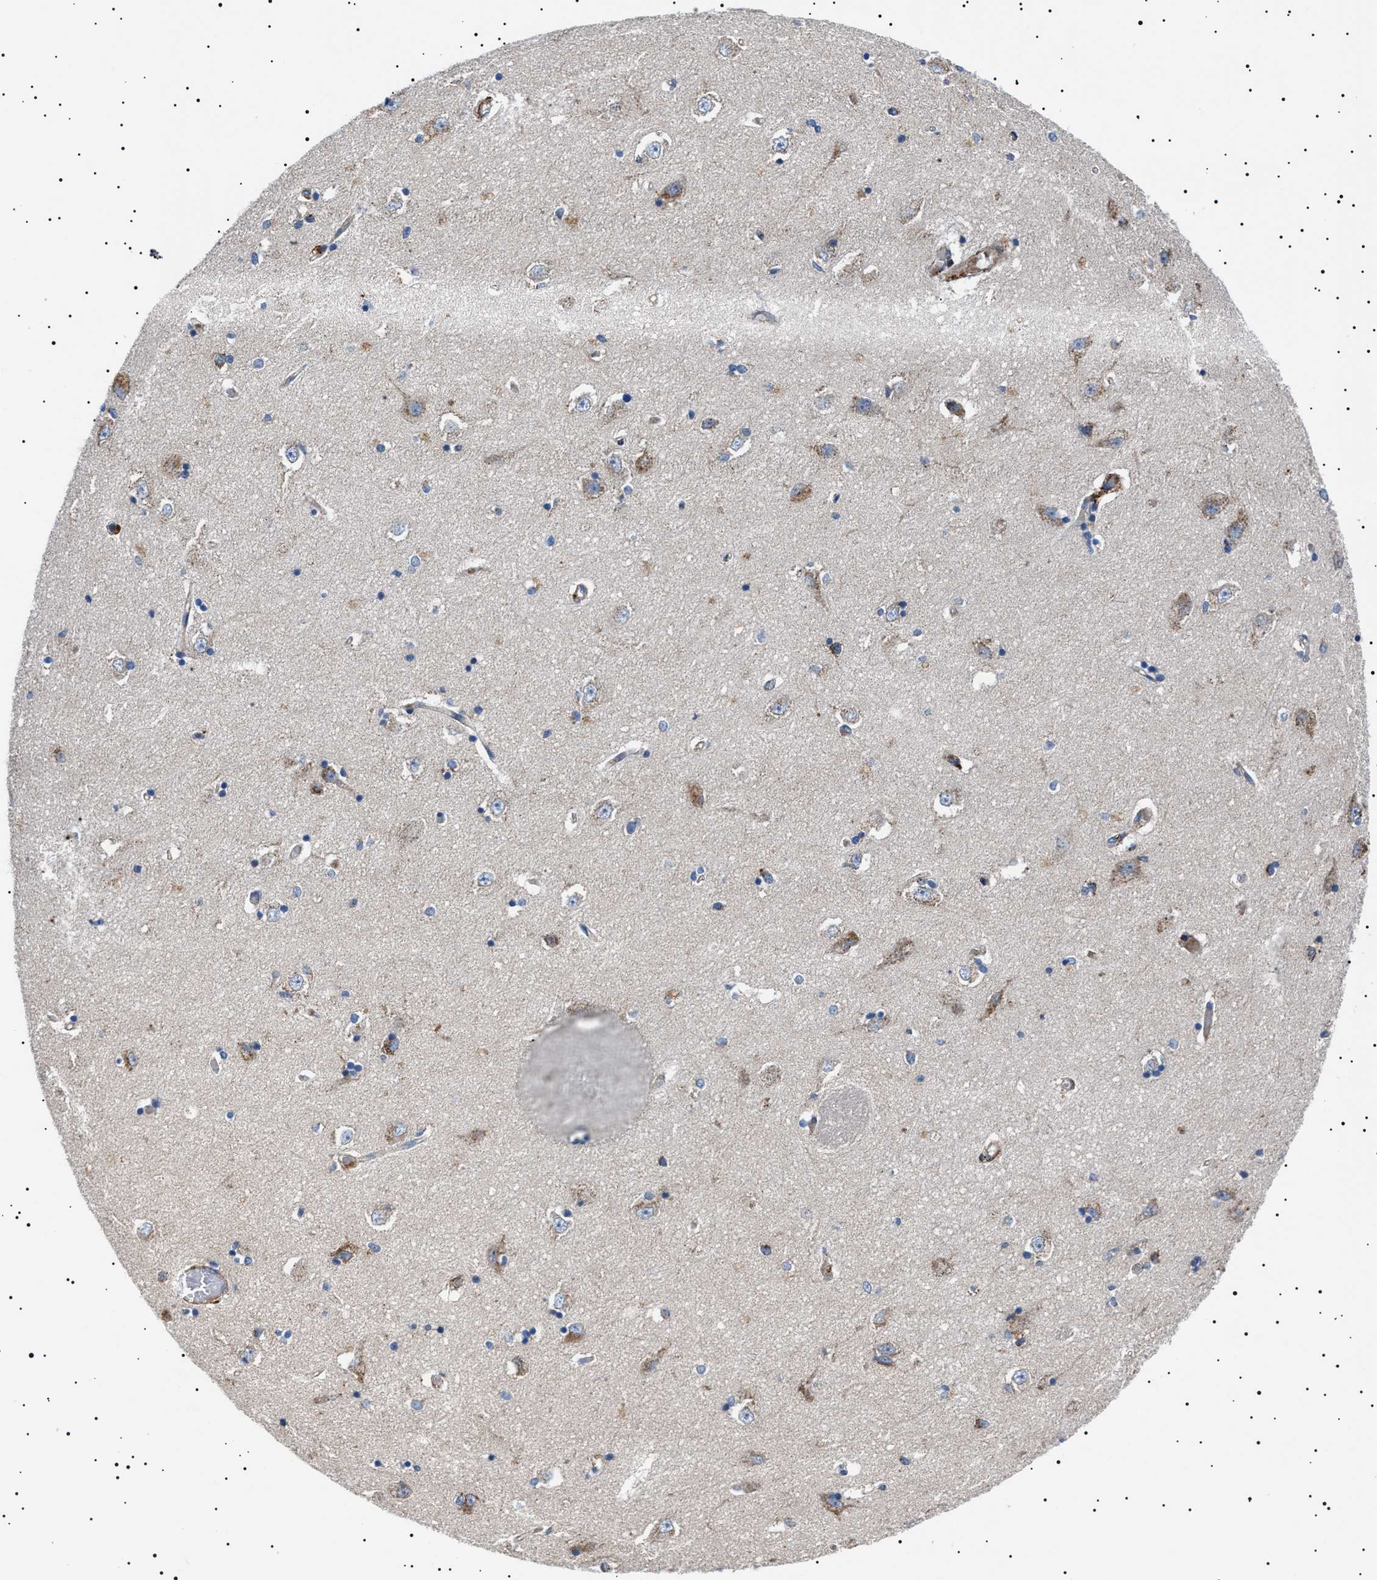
{"staining": {"intensity": "negative", "quantity": "none", "location": "none"}, "tissue": "hippocampus", "cell_type": "Glial cells", "image_type": "normal", "snomed": [{"axis": "morphology", "description": "Normal tissue, NOS"}, {"axis": "topography", "description": "Hippocampus"}], "caption": "Glial cells are negative for protein expression in unremarkable human hippocampus. (Stains: DAB (3,3'-diaminobenzidine) immunohistochemistry with hematoxylin counter stain, Microscopy: brightfield microscopy at high magnification).", "gene": "NEU1", "patient": {"sex": "male", "age": 45}}